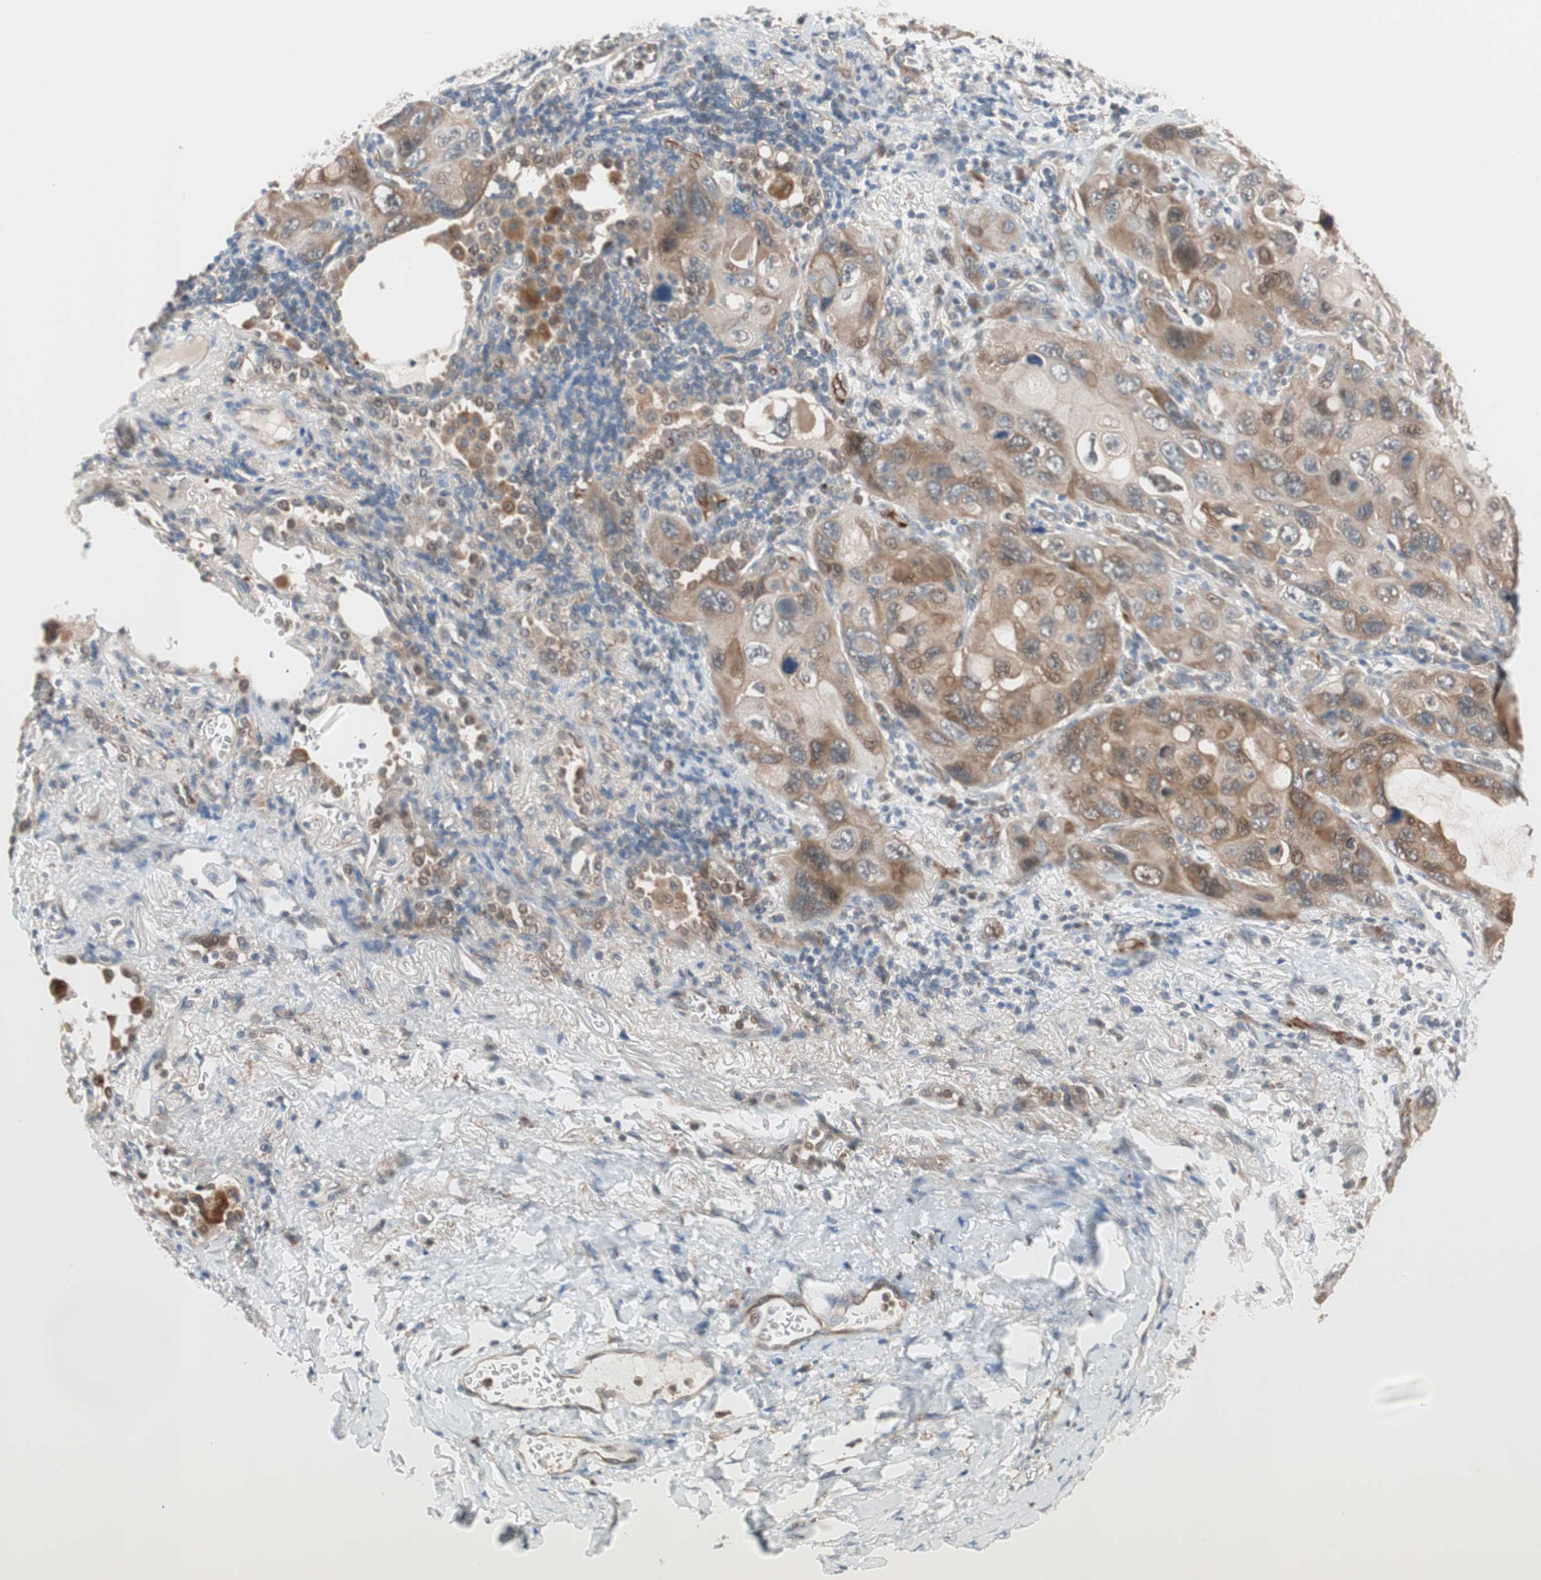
{"staining": {"intensity": "moderate", "quantity": ">75%", "location": "cytoplasmic/membranous"}, "tissue": "lung cancer", "cell_type": "Tumor cells", "image_type": "cancer", "snomed": [{"axis": "morphology", "description": "Squamous cell carcinoma, NOS"}, {"axis": "topography", "description": "Lung"}], "caption": "Immunohistochemistry (IHC) of squamous cell carcinoma (lung) exhibits medium levels of moderate cytoplasmic/membranous positivity in approximately >75% of tumor cells.", "gene": "PIK3R3", "patient": {"sex": "female", "age": 73}}